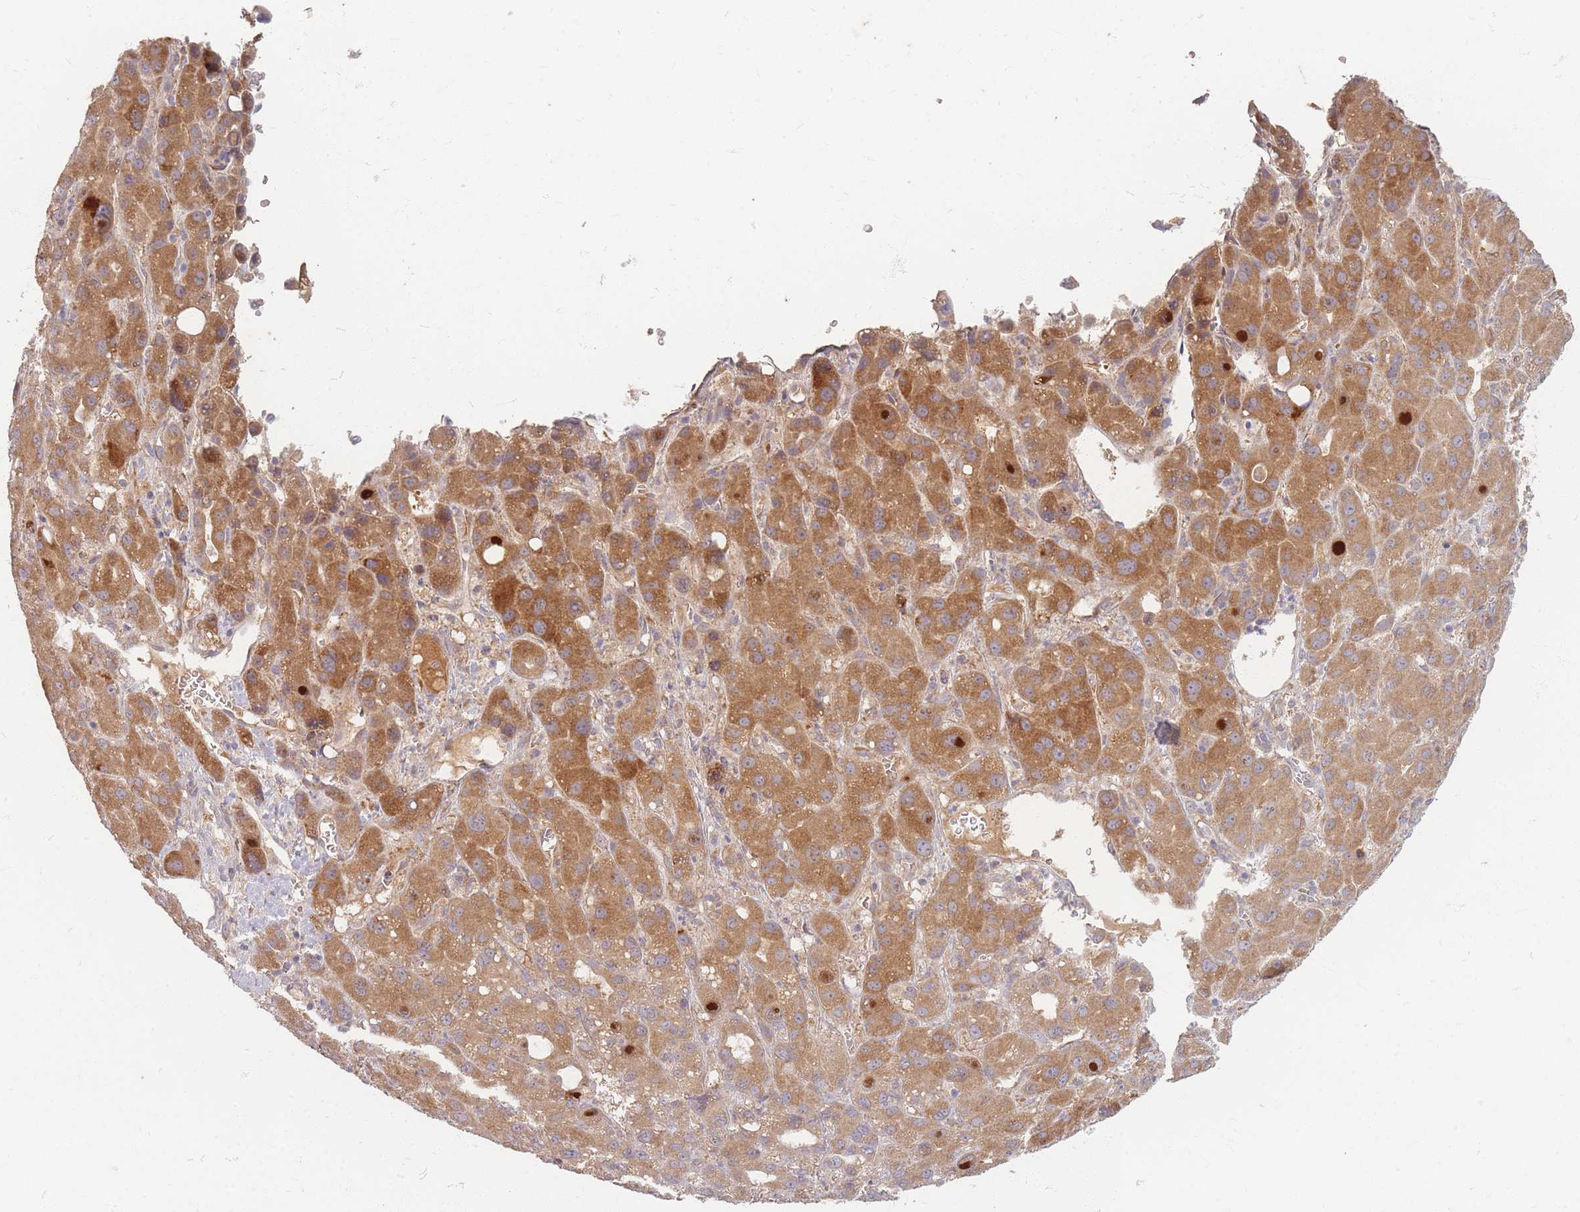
{"staining": {"intensity": "moderate", "quantity": ">75%", "location": "cytoplasmic/membranous"}, "tissue": "liver cancer", "cell_type": "Tumor cells", "image_type": "cancer", "snomed": [{"axis": "morphology", "description": "Carcinoma, Hepatocellular, NOS"}, {"axis": "topography", "description": "Liver"}], "caption": "High-power microscopy captured an immunohistochemistry micrograph of liver hepatocellular carcinoma, revealing moderate cytoplasmic/membranous positivity in approximately >75% of tumor cells.", "gene": "SMIM14", "patient": {"sex": "male", "age": 55}}